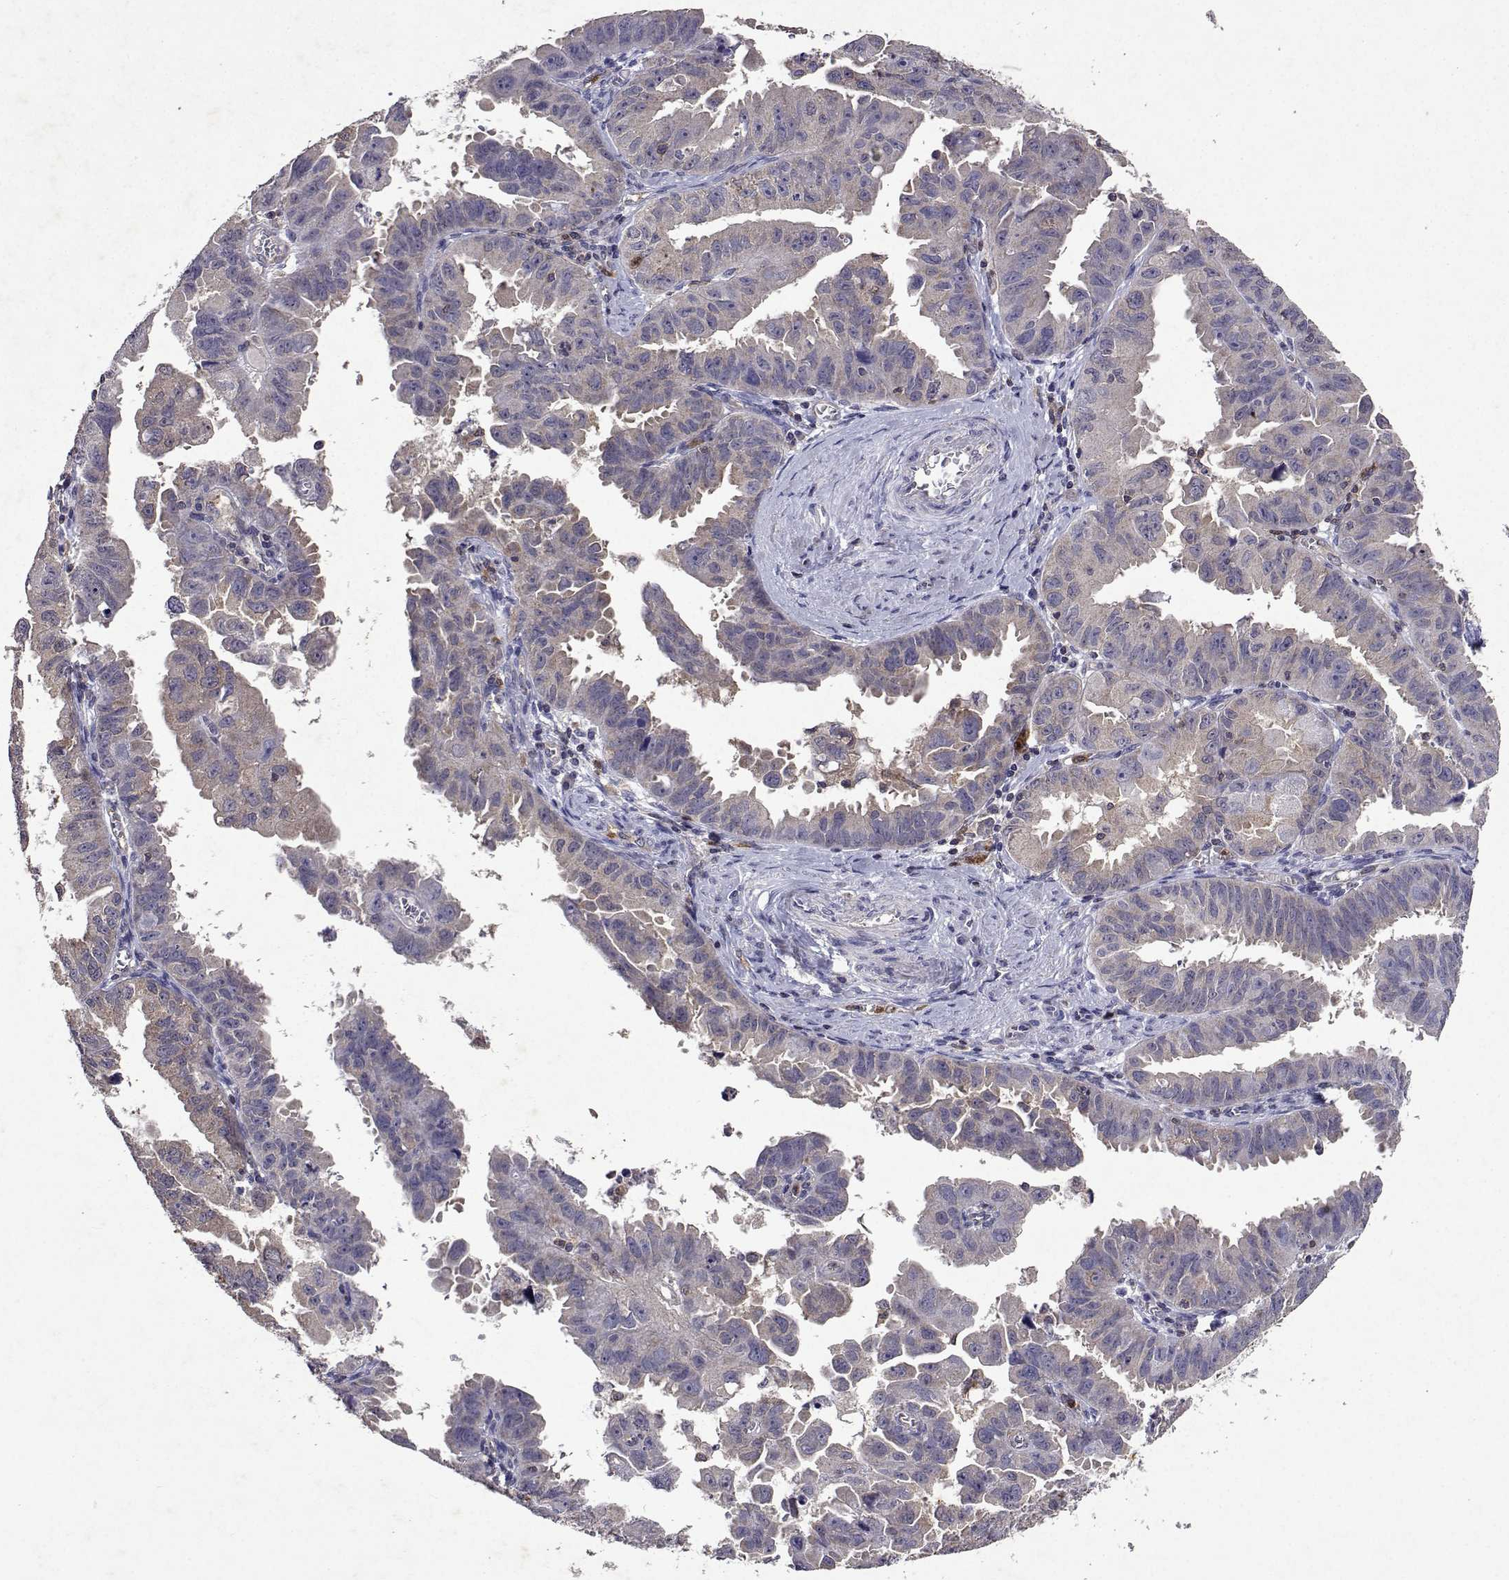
{"staining": {"intensity": "moderate", "quantity": "25%-75%", "location": "cytoplasmic/membranous"}, "tissue": "ovarian cancer", "cell_type": "Tumor cells", "image_type": "cancer", "snomed": [{"axis": "morphology", "description": "Carcinoma, endometroid"}, {"axis": "topography", "description": "Ovary"}], "caption": "Brown immunohistochemical staining in ovarian endometroid carcinoma shows moderate cytoplasmic/membranous staining in approximately 25%-75% of tumor cells.", "gene": "APAF1", "patient": {"sex": "female", "age": 85}}